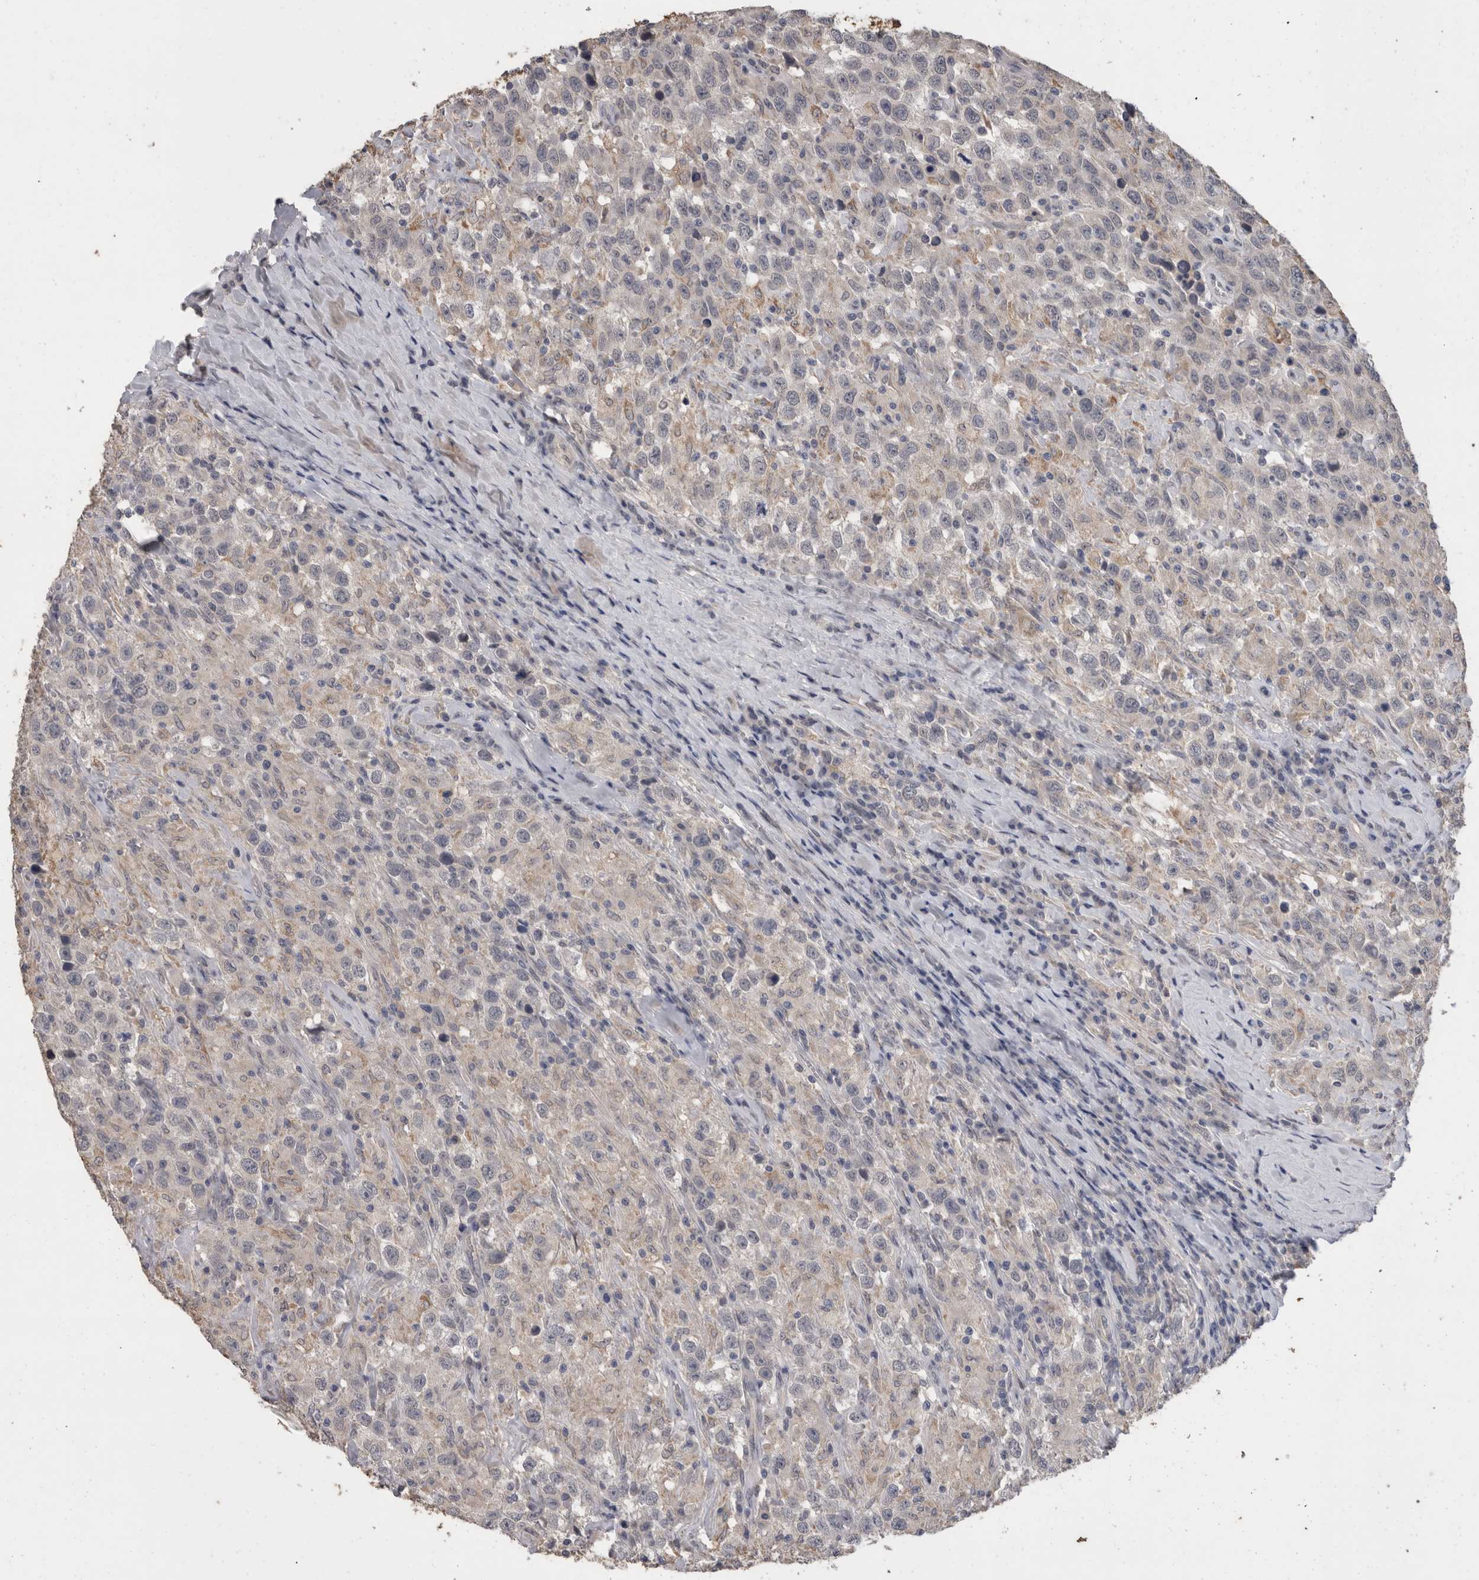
{"staining": {"intensity": "negative", "quantity": "none", "location": "none"}, "tissue": "testis cancer", "cell_type": "Tumor cells", "image_type": "cancer", "snomed": [{"axis": "morphology", "description": "Seminoma, NOS"}, {"axis": "topography", "description": "Testis"}], "caption": "This is an immunohistochemistry (IHC) photomicrograph of testis cancer (seminoma). There is no staining in tumor cells.", "gene": "FHOD3", "patient": {"sex": "male", "age": 41}}